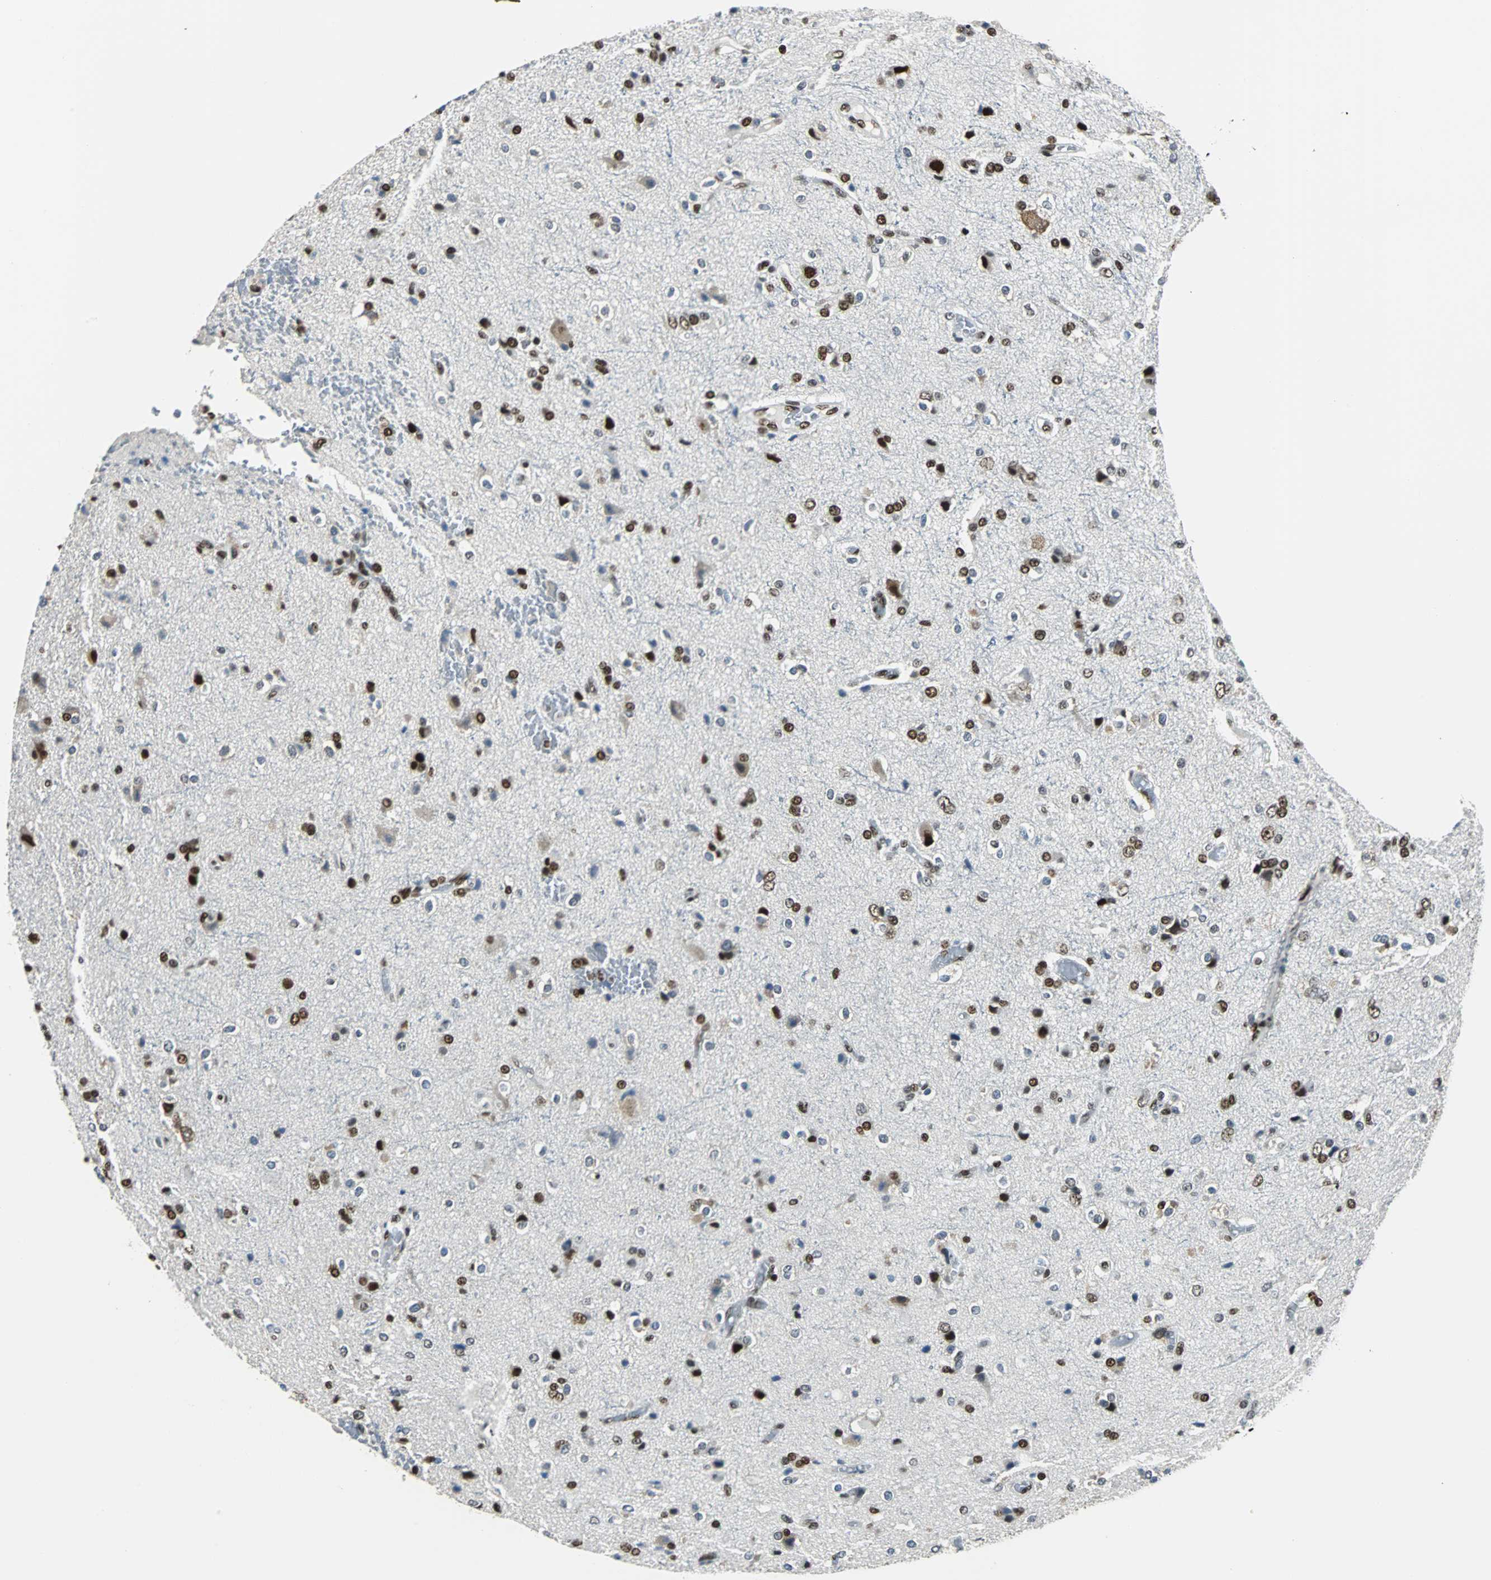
{"staining": {"intensity": "strong", "quantity": ">75%", "location": "nuclear"}, "tissue": "glioma", "cell_type": "Tumor cells", "image_type": "cancer", "snomed": [{"axis": "morphology", "description": "Glioma, malignant, High grade"}, {"axis": "topography", "description": "Brain"}], "caption": "Strong nuclear positivity for a protein is appreciated in about >75% of tumor cells of glioma using immunohistochemistry.", "gene": "XRCC4", "patient": {"sex": "male", "age": 47}}